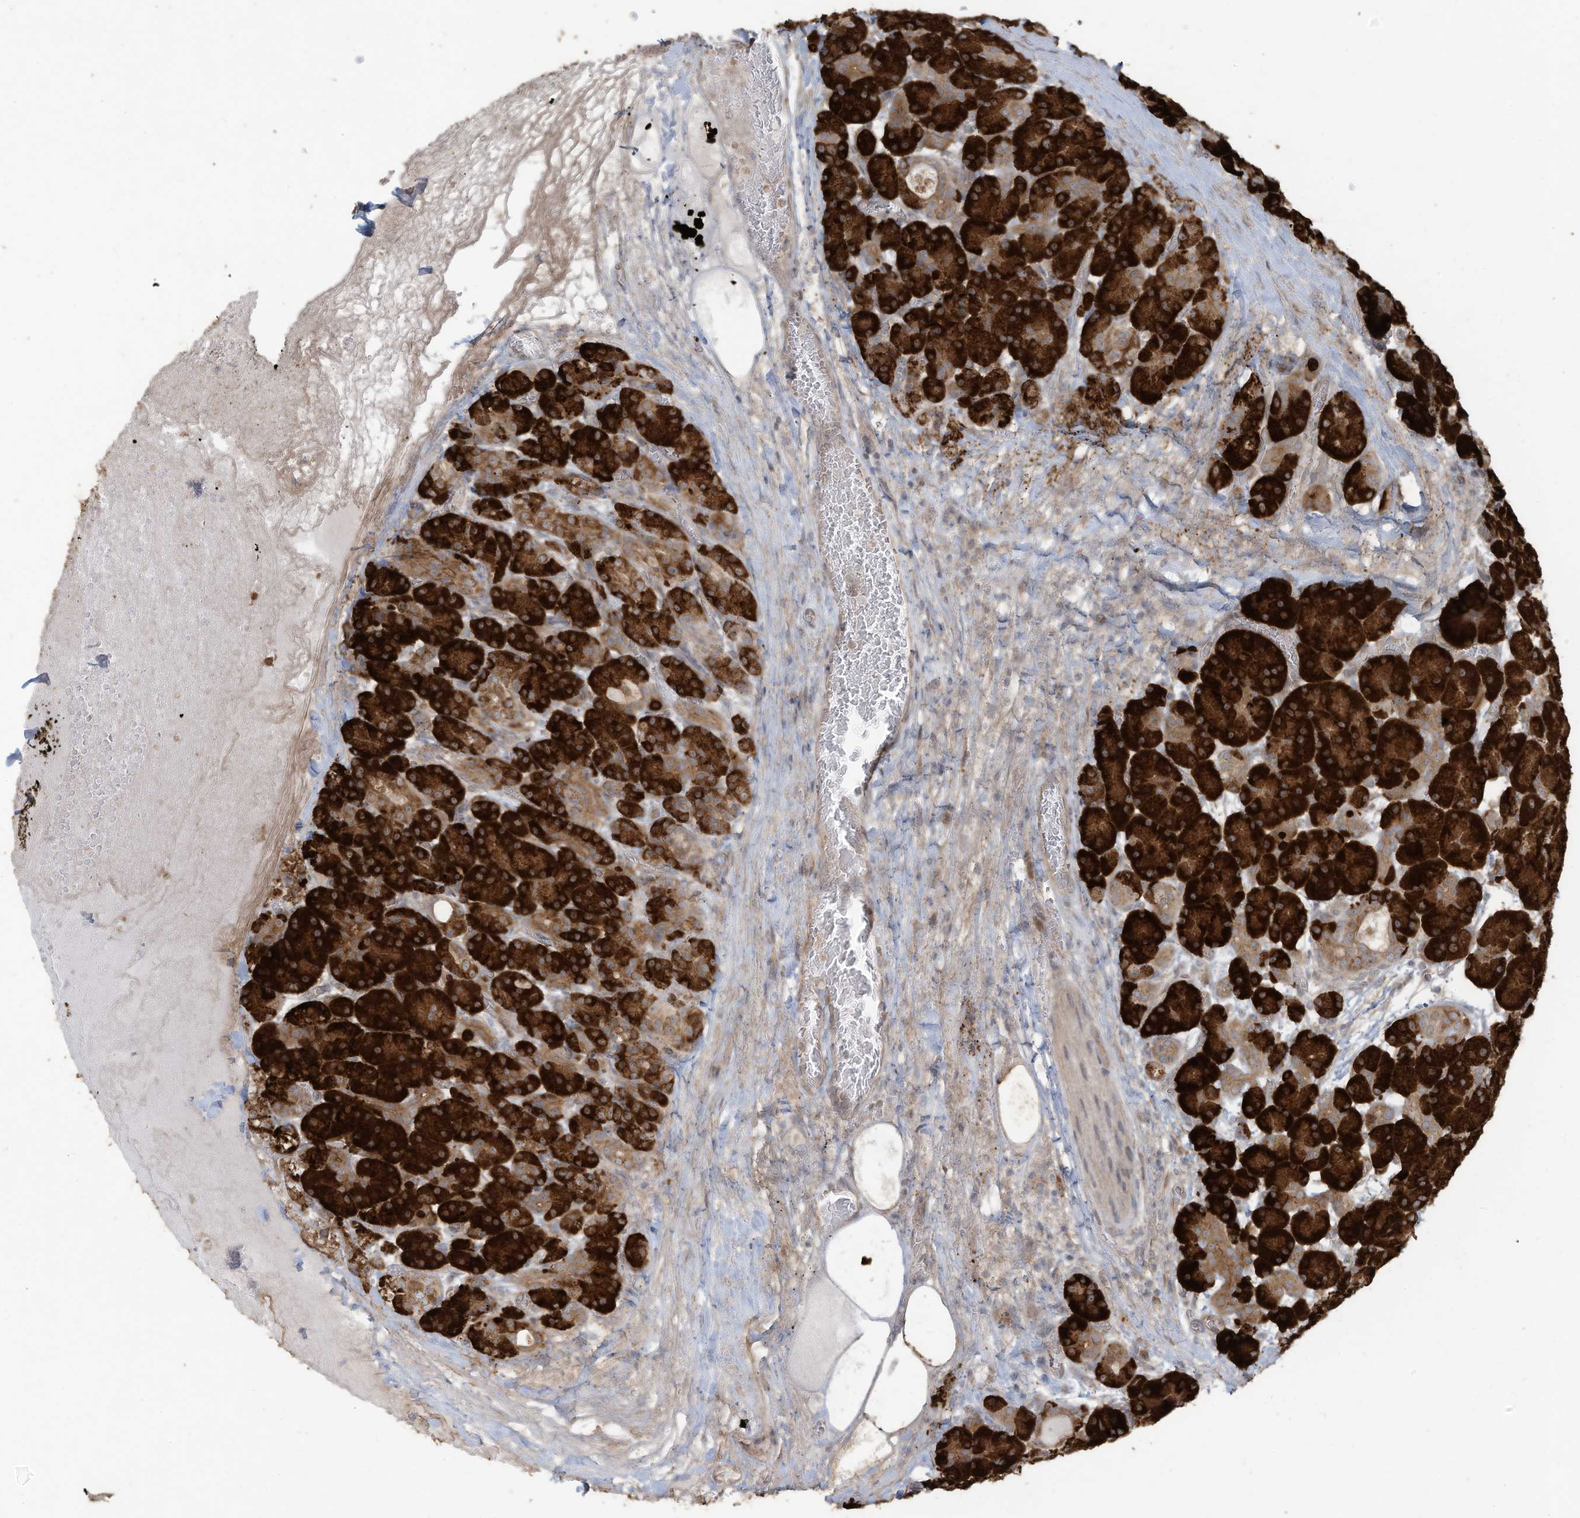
{"staining": {"intensity": "strong", "quantity": ">75%", "location": "cytoplasmic/membranous"}, "tissue": "pancreas", "cell_type": "Exocrine glandular cells", "image_type": "normal", "snomed": [{"axis": "morphology", "description": "Normal tissue, NOS"}, {"axis": "topography", "description": "Pancreas"}], "caption": "Immunohistochemical staining of unremarkable pancreas displays high levels of strong cytoplasmic/membranous positivity in about >75% of exocrine glandular cells. The protein of interest is stained brown, and the nuclei are stained in blue (DAB IHC with brightfield microscopy, high magnification).", "gene": "MAGIX", "patient": {"sex": "male", "age": 63}}